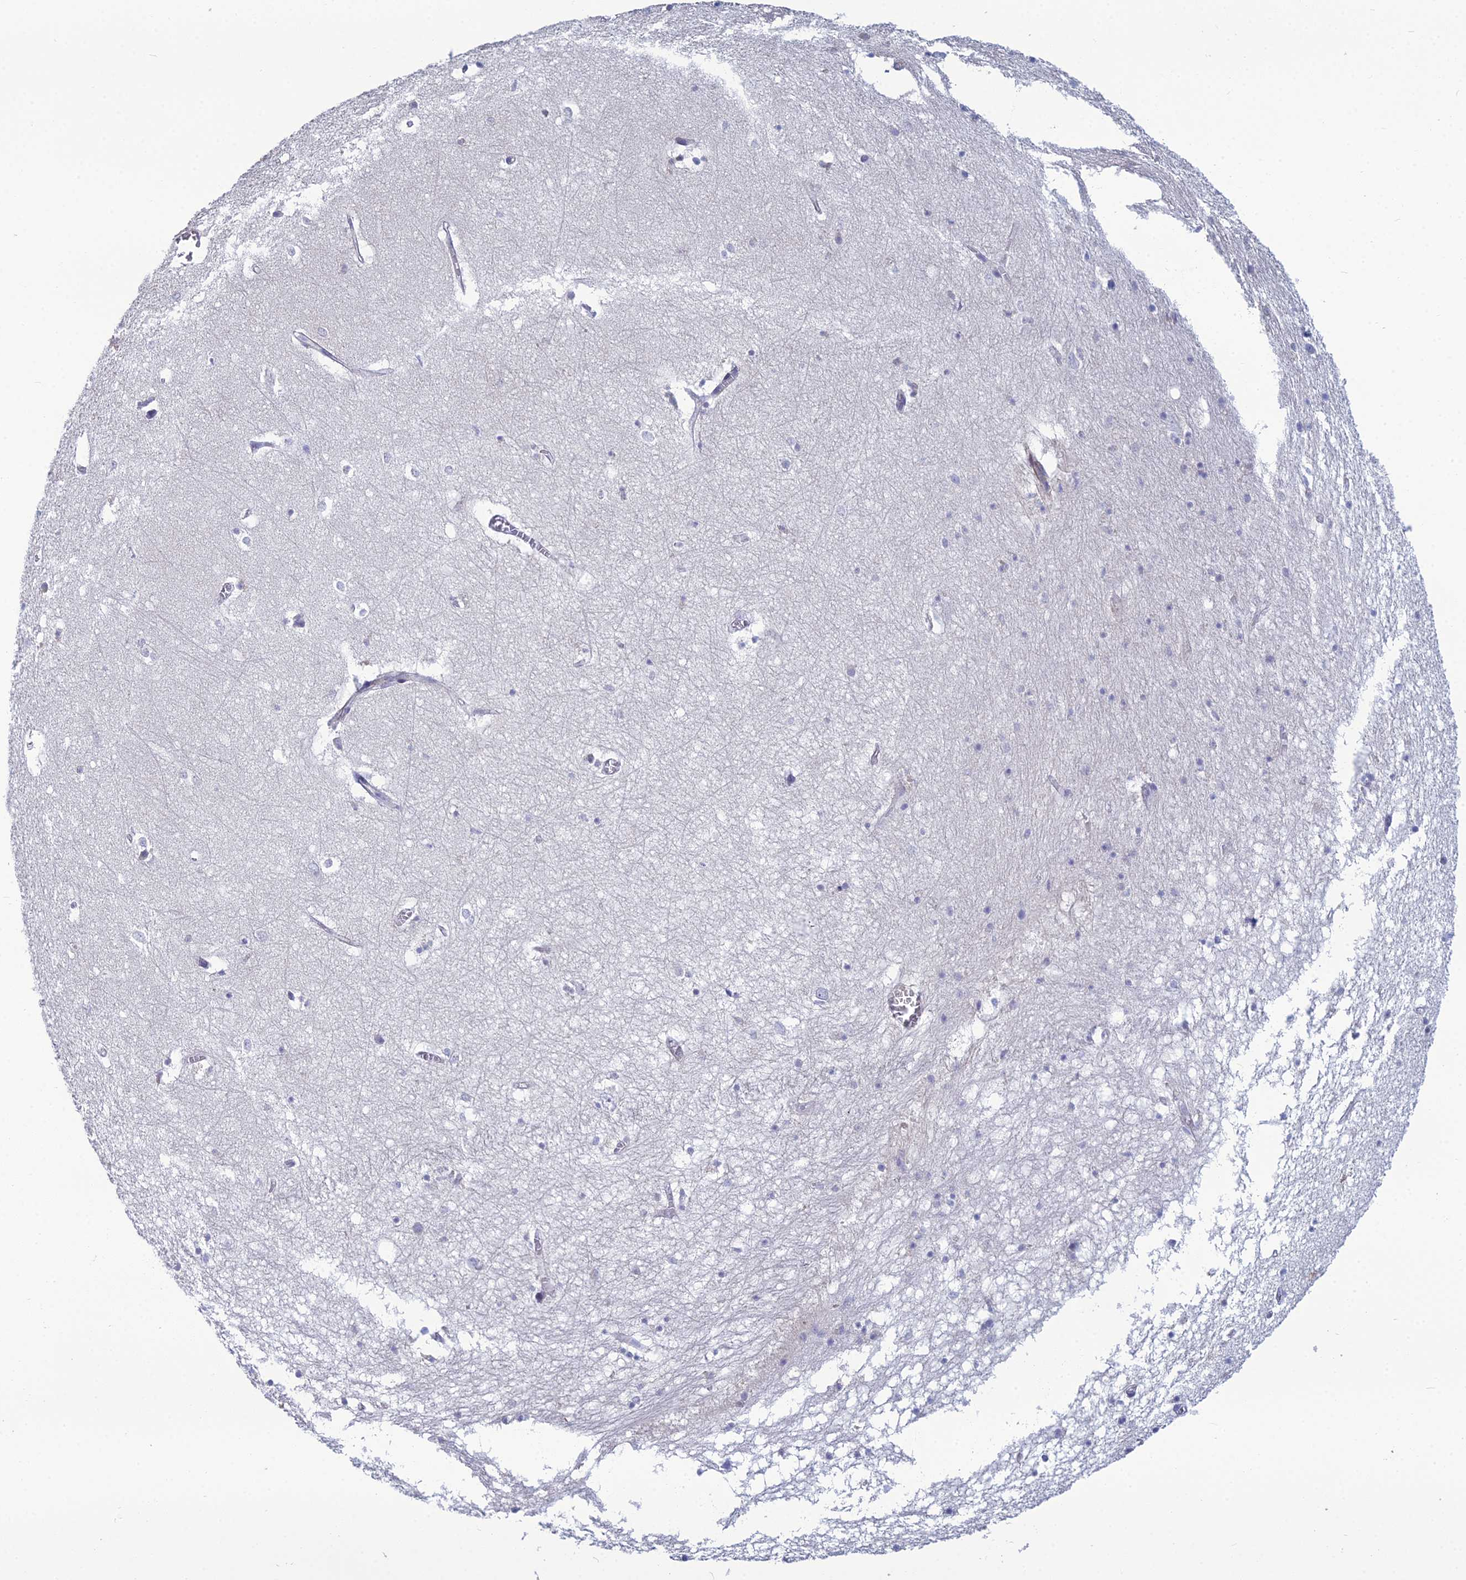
{"staining": {"intensity": "negative", "quantity": "none", "location": "none"}, "tissue": "hippocampus", "cell_type": "Glial cells", "image_type": "normal", "snomed": [{"axis": "morphology", "description": "Normal tissue, NOS"}, {"axis": "topography", "description": "Hippocampus"}], "caption": "Micrograph shows no significant protein staining in glial cells of normal hippocampus. The staining is performed using DAB brown chromogen with nuclei counter-stained in using hematoxylin.", "gene": "LZTS2", "patient": {"sex": "female", "age": 64}}